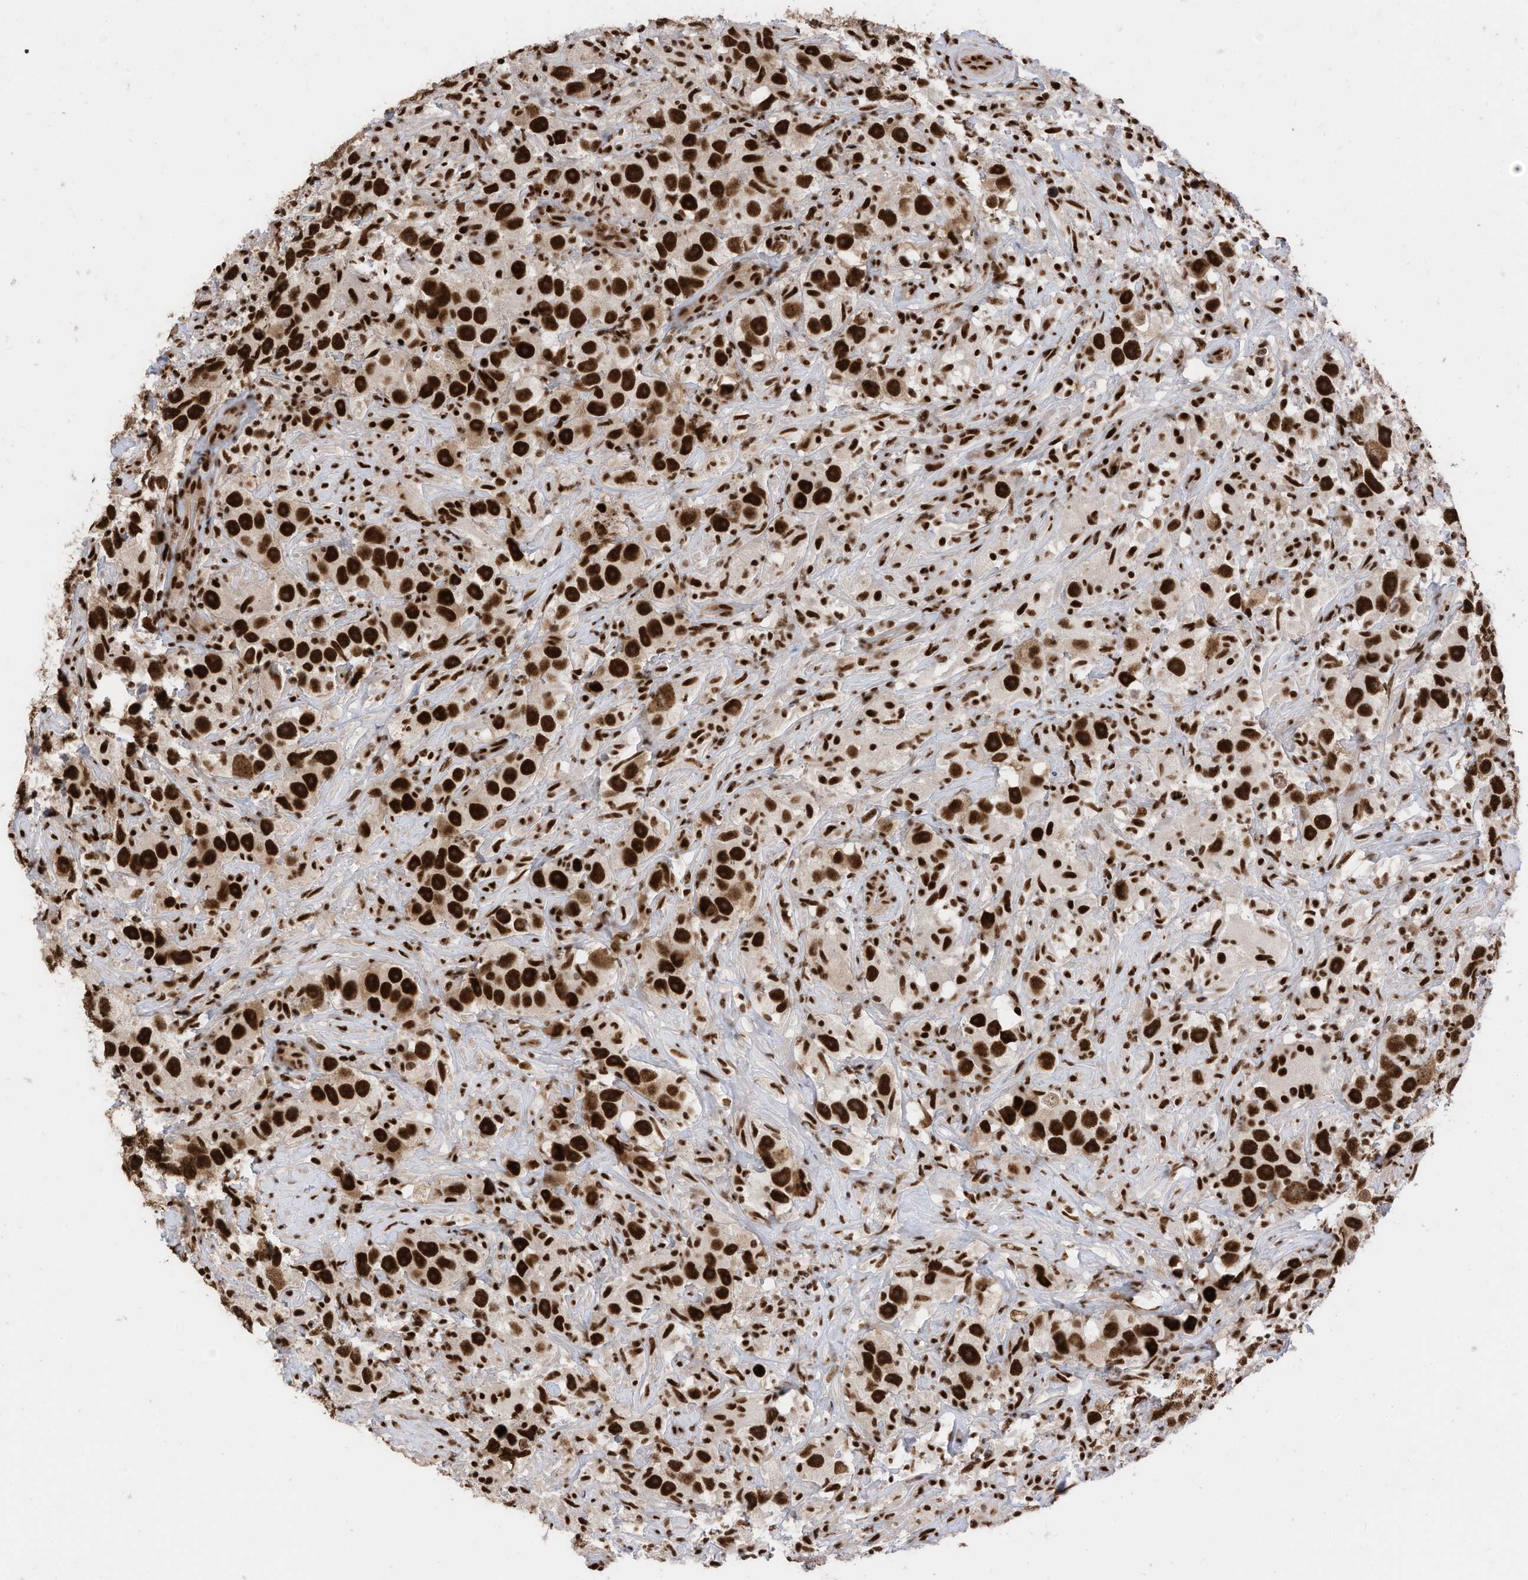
{"staining": {"intensity": "strong", "quantity": ">75%", "location": "nuclear"}, "tissue": "testis cancer", "cell_type": "Tumor cells", "image_type": "cancer", "snomed": [{"axis": "morphology", "description": "Seminoma, NOS"}, {"axis": "topography", "description": "Testis"}], "caption": "A brown stain shows strong nuclear positivity of a protein in human testis cancer tumor cells.", "gene": "SF3A3", "patient": {"sex": "male", "age": 49}}